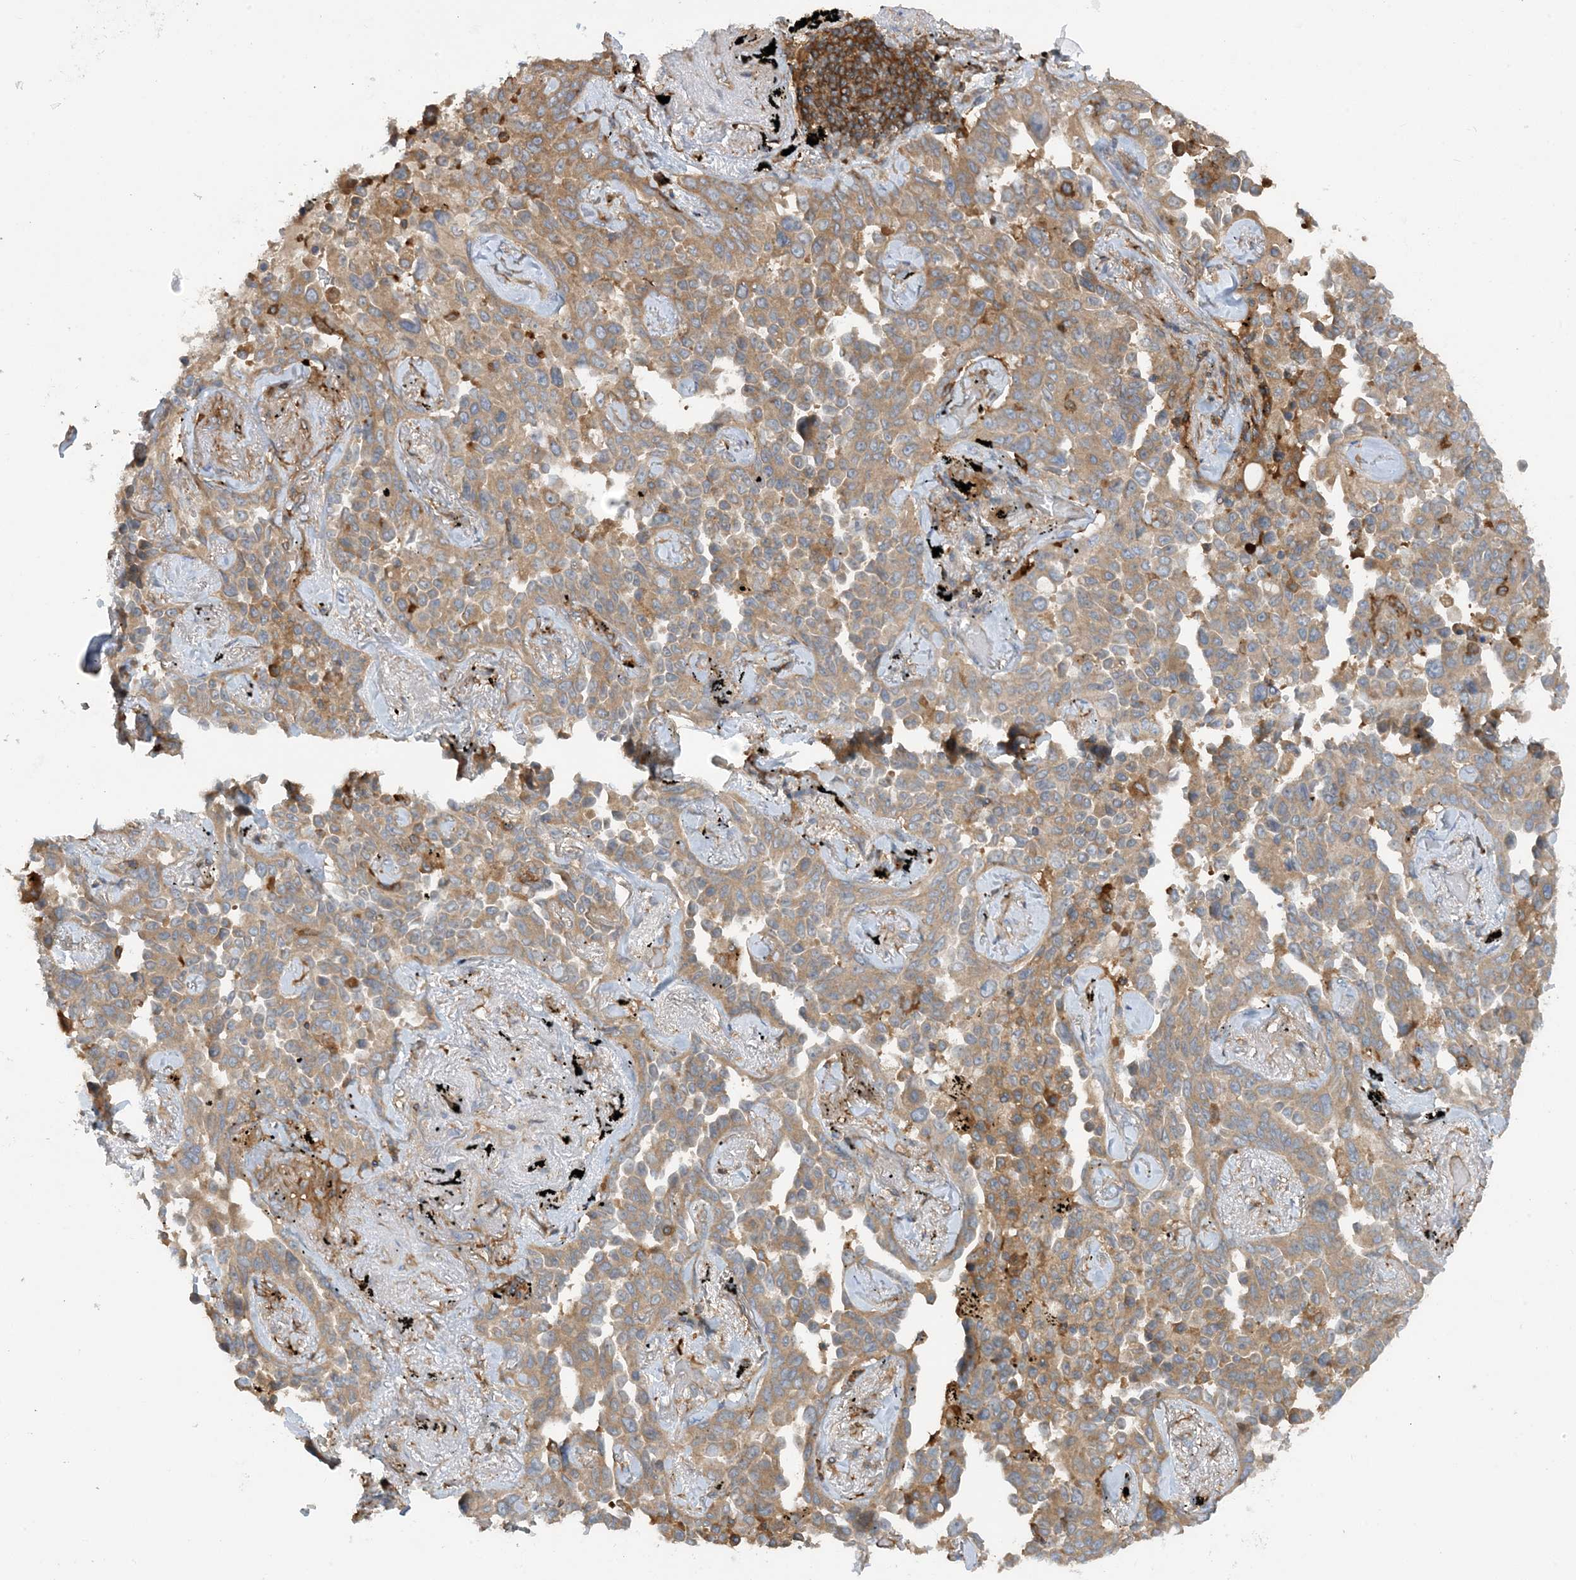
{"staining": {"intensity": "weak", "quantity": ">75%", "location": "cytoplasmic/membranous"}, "tissue": "lung cancer", "cell_type": "Tumor cells", "image_type": "cancer", "snomed": [{"axis": "morphology", "description": "Adenocarcinoma, NOS"}, {"axis": "topography", "description": "Lung"}], "caption": "Brown immunohistochemical staining in adenocarcinoma (lung) exhibits weak cytoplasmic/membranous expression in about >75% of tumor cells.", "gene": "SFMBT2", "patient": {"sex": "female", "age": 67}}